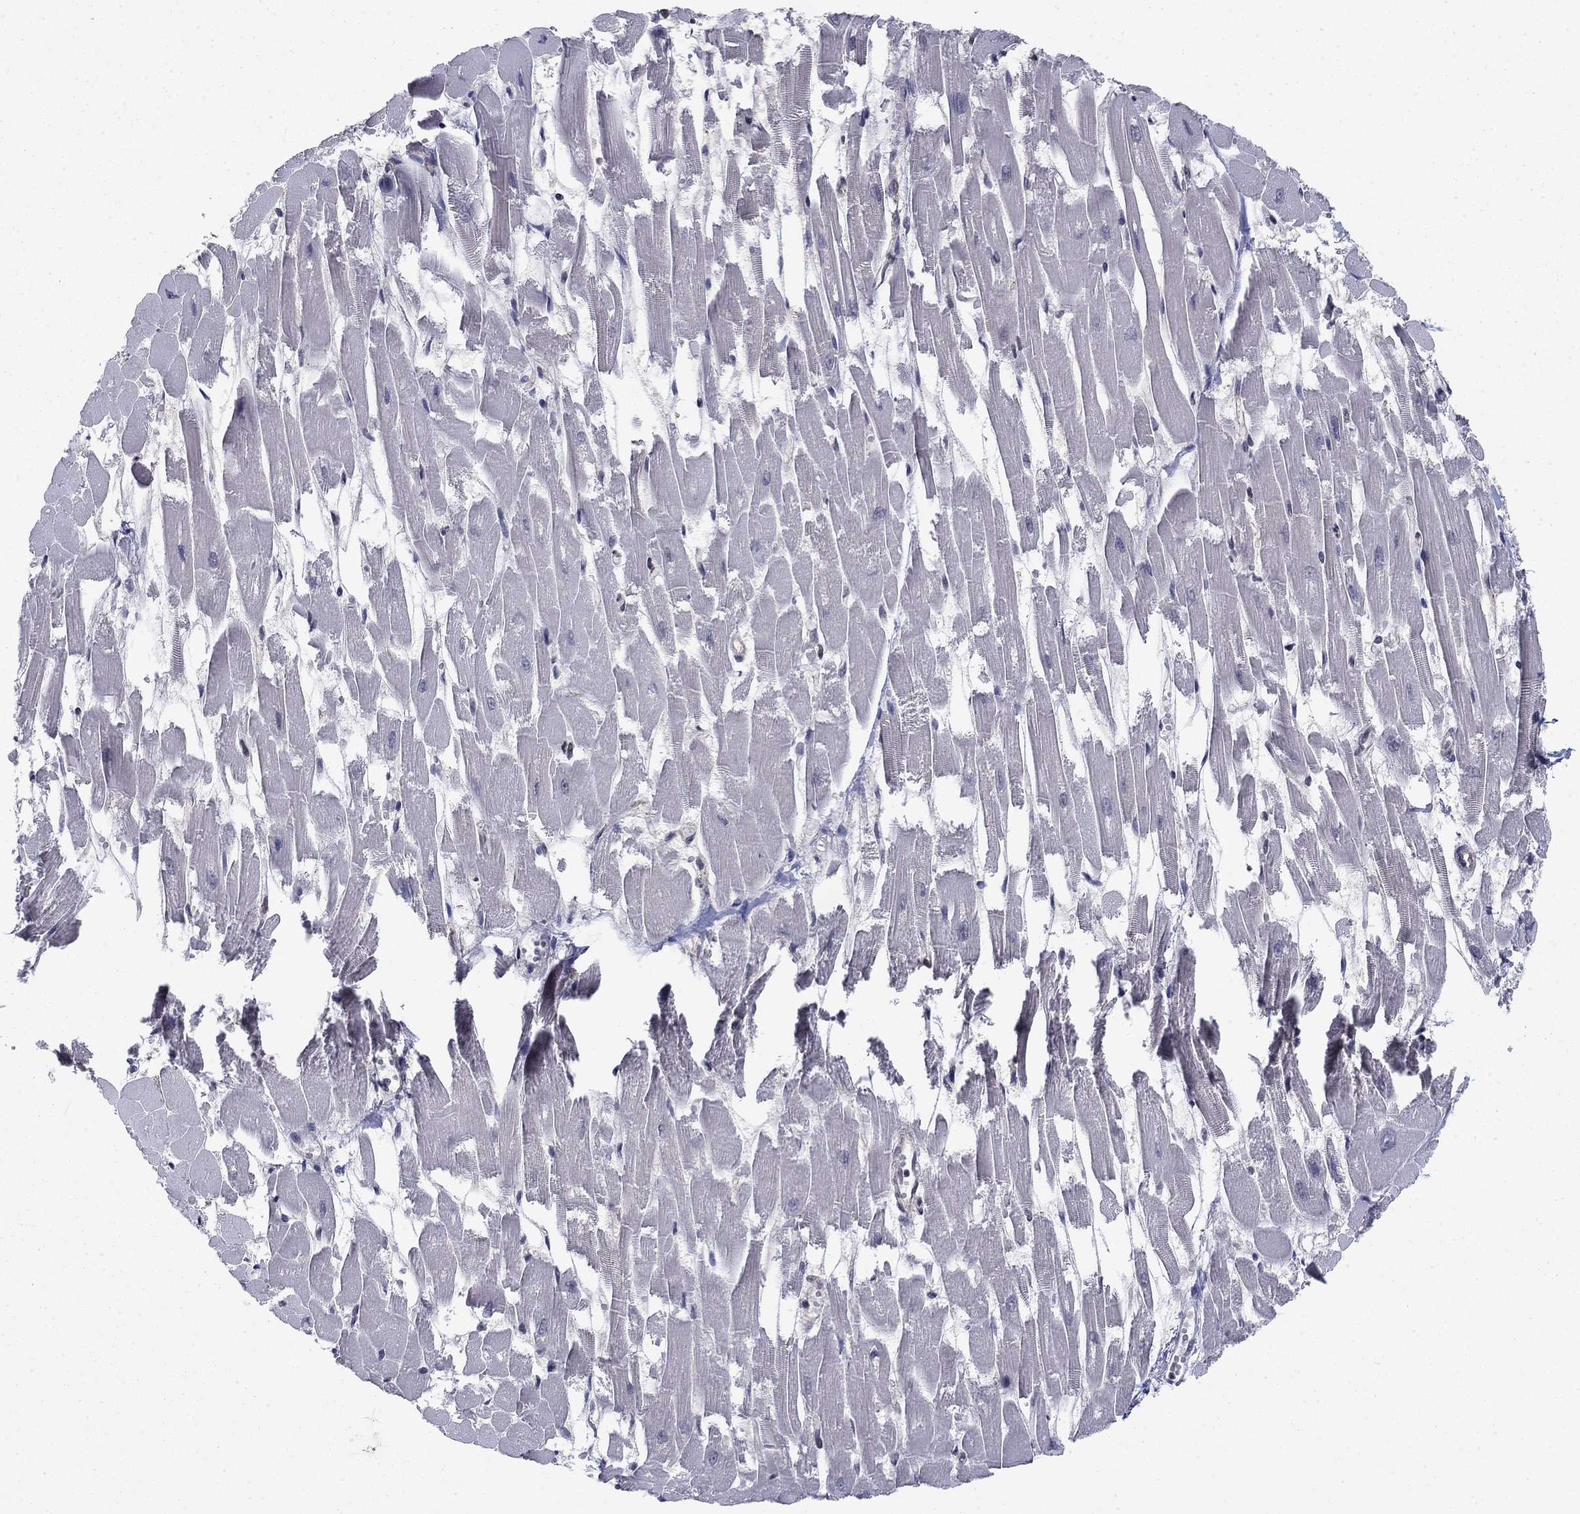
{"staining": {"intensity": "negative", "quantity": "none", "location": "none"}, "tissue": "heart muscle", "cell_type": "Cardiomyocytes", "image_type": "normal", "snomed": [{"axis": "morphology", "description": "Normal tissue, NOS"}, {"axis": "topography", "description": "Heart"}], "caption": "Cardiomyocytes show no significant positivity in normal heart muscle.", "gene": "FKBP4", "patient": {"sex": "female", "age": 52}}